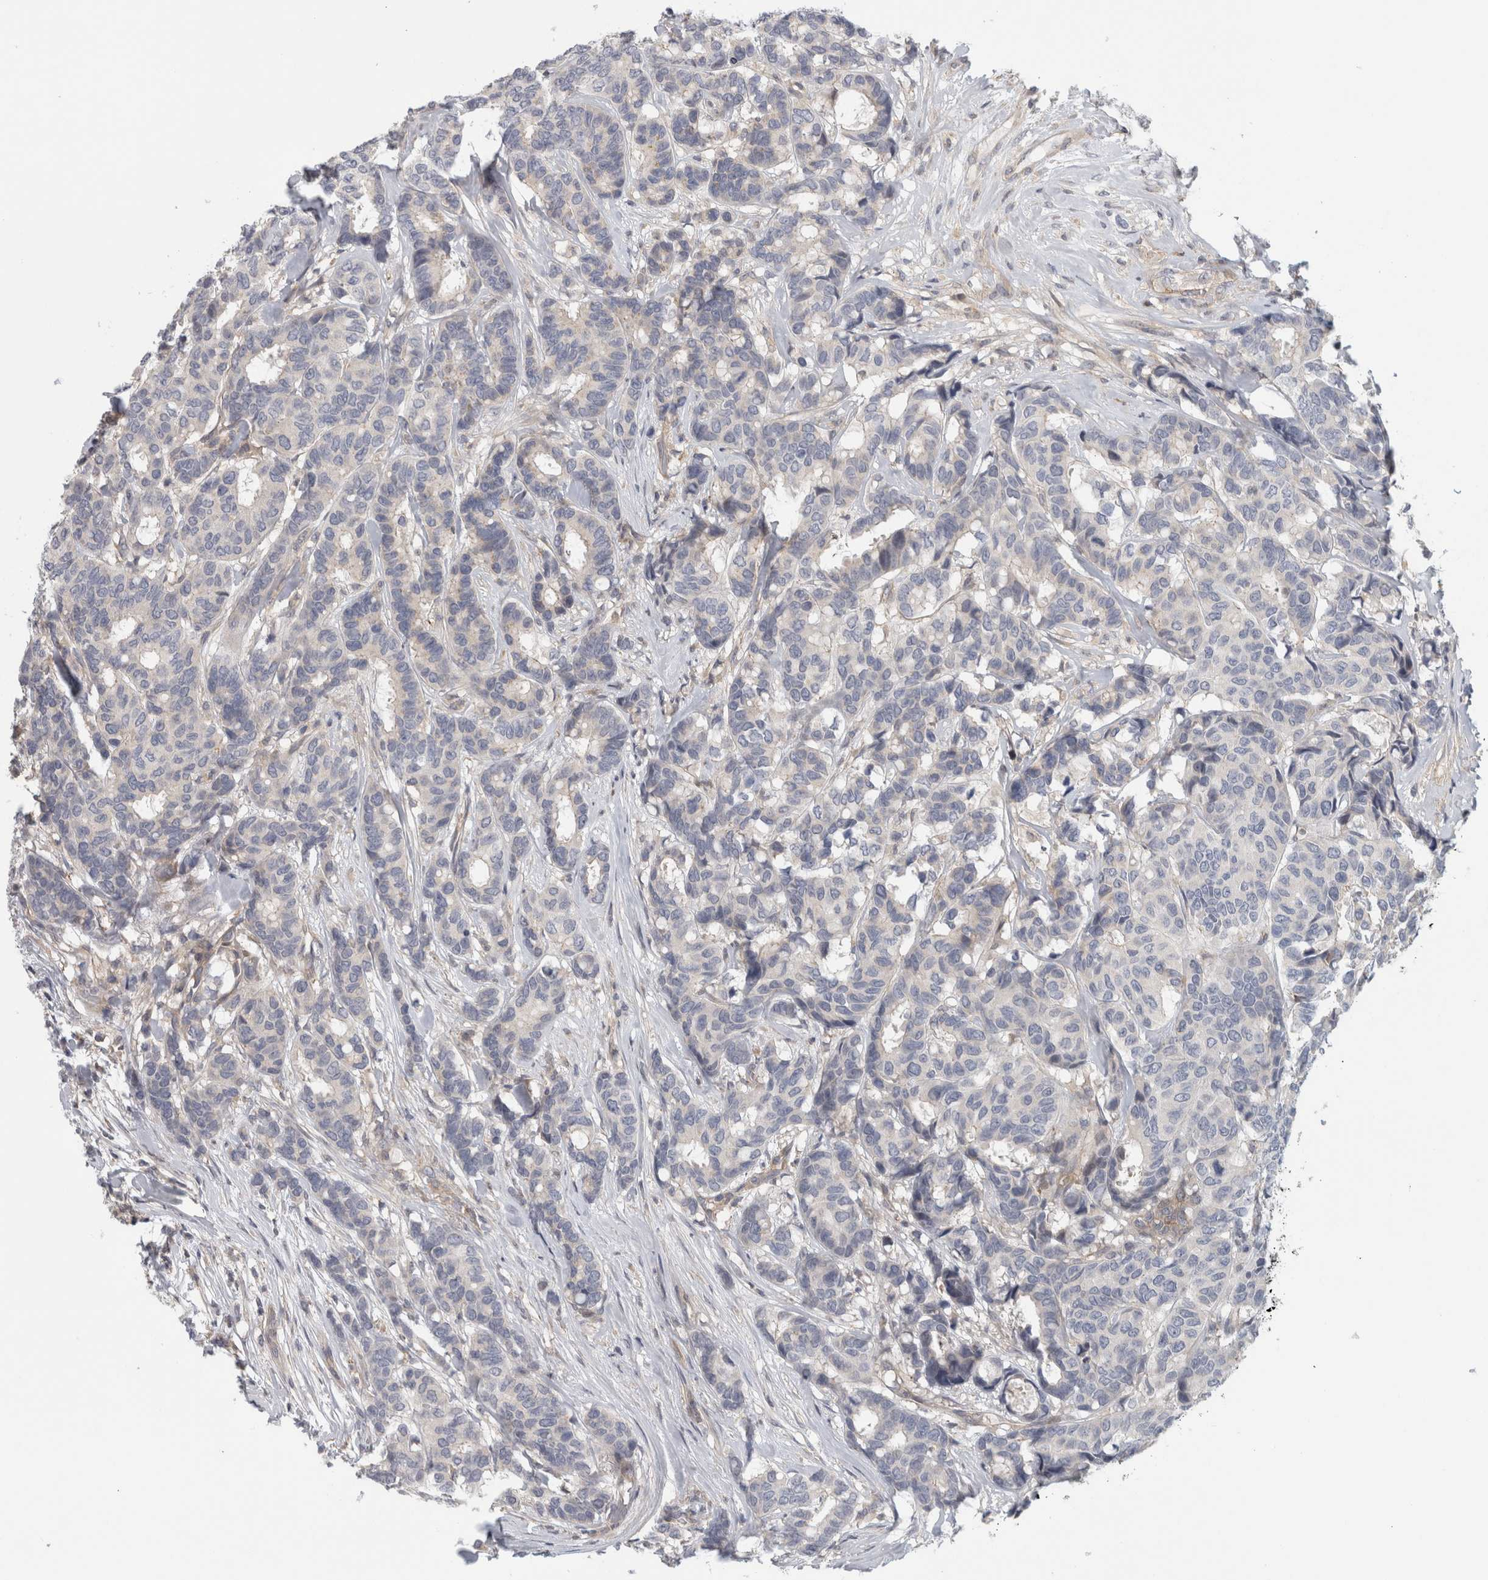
{"staining": {"intensity": "negative", "quantity": "none", "location": "none"}, "tissue": "breast cancer", "cell_type": "Tumor cells", "image_type": "cancer", "snomed": [{"axis": "morphology", "description": "Duct carcinoma"}, {"axis": "topography", "description": "Breast"}], "caption": "IHC of intraductal carcinoma (breast) demonstrates no positivity in tumor cells. Brightfield microscopy of immunohistochemistry (IHC) stained with DAB (brown) and hematoxylin (blue), captured at high magnification.", "gene": "ZNF804B", "patient": {"sex": "female", "age": 87}}